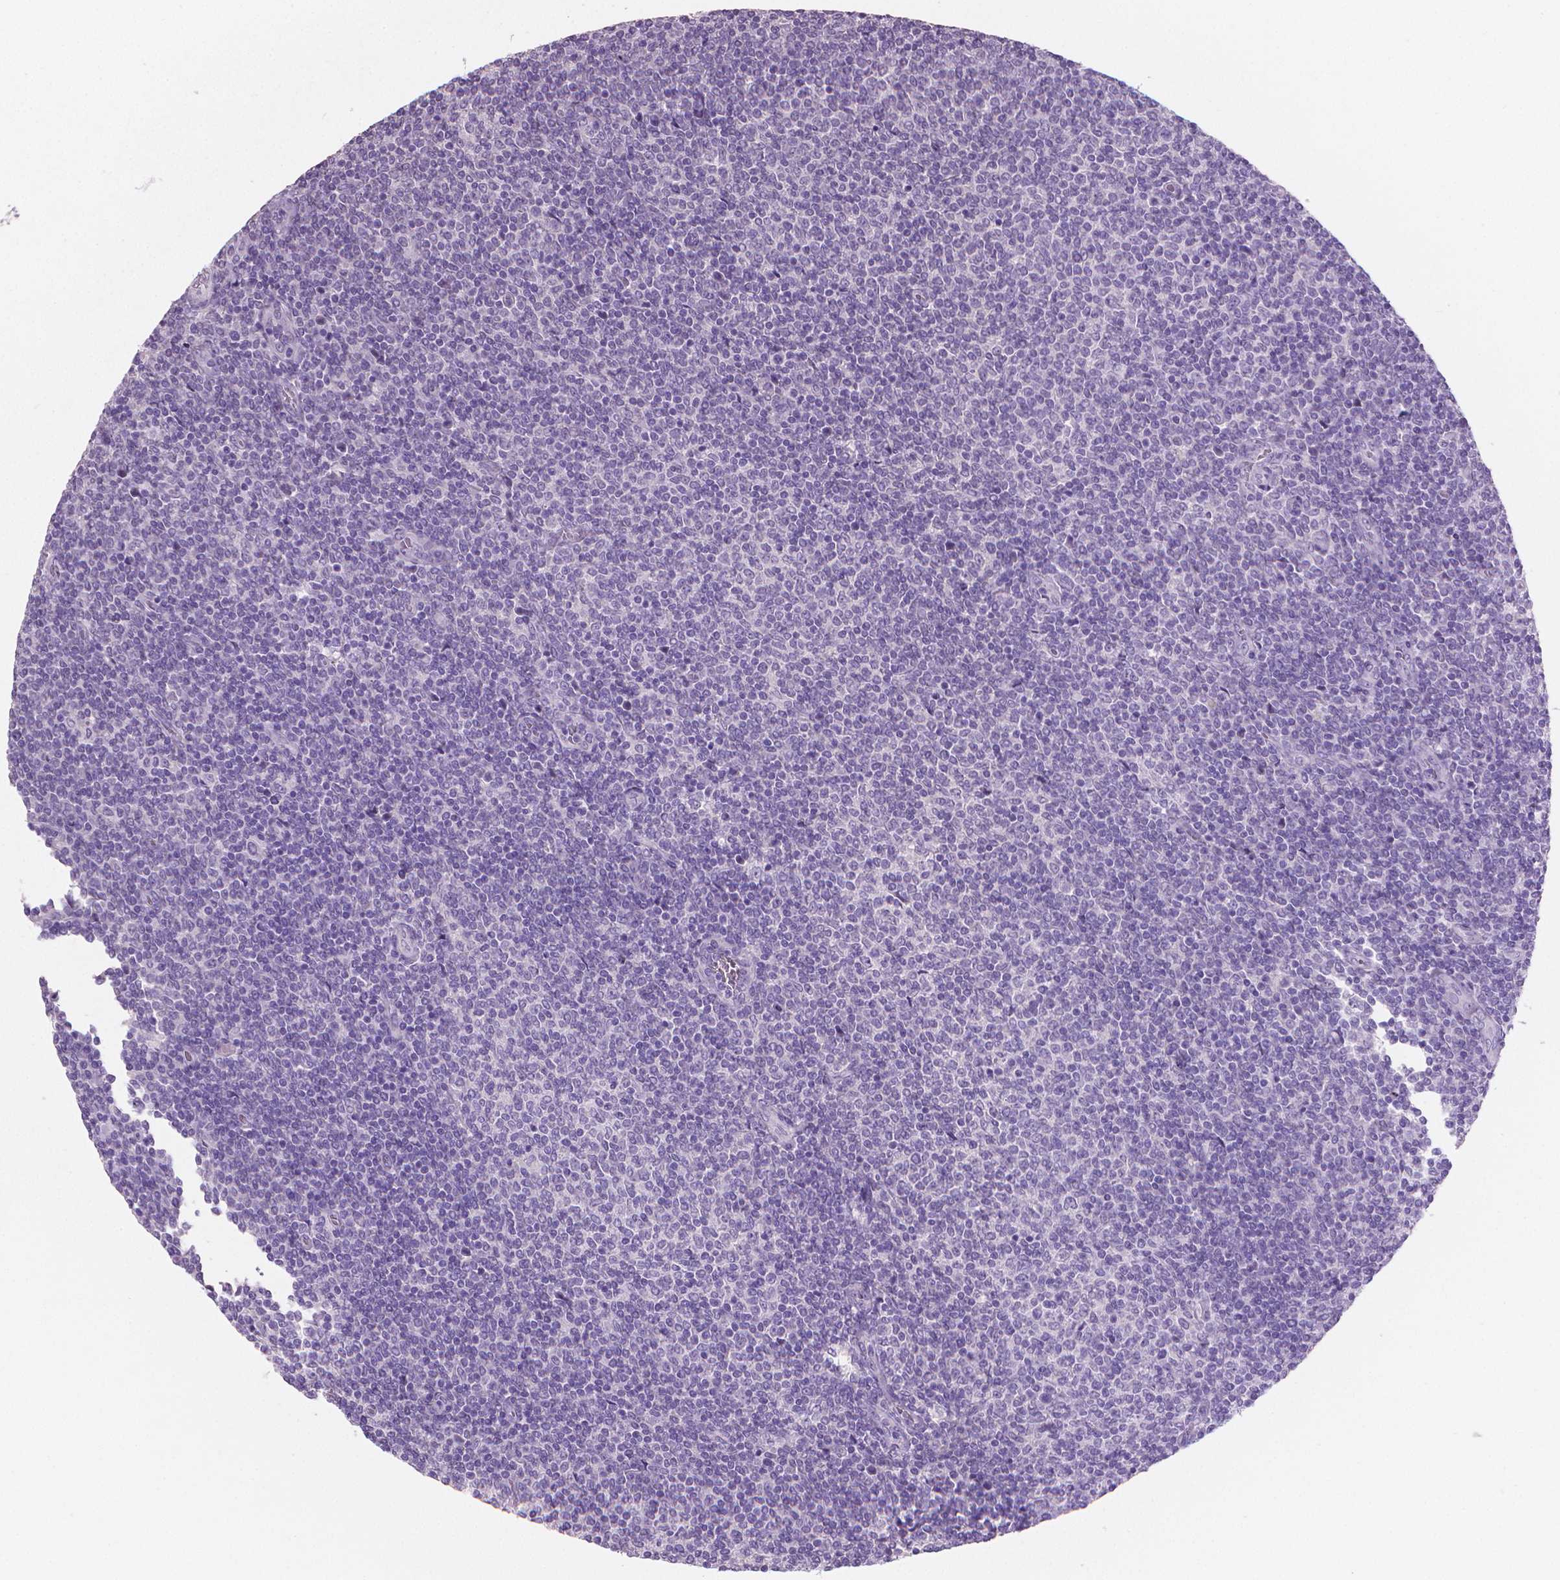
{"staining": {"intensity": "negative", "quantity": "none", "location": "none"}, "tissue": "lymphoma", "cell_type": "Tumor cells", "image_type": "cancer", "snomed": [{"axis": "morphology", "description": "Malignant lymphoma, non-Hodgkin's type, Low grade"}, {"axis": "topography", "description": "Lymph node"}], "caption": "Immunohistochemistry (IHC) image of neoplastic tissue: malignant lymphoma, non-Hodgkin's type (low-grade) stained with DAB (3,3'-diaminobenzidine) exhibits no significant protein expression in tumor cells.", "gene": "TNNI2", "patient": {"sex": "male", "age": 52}}